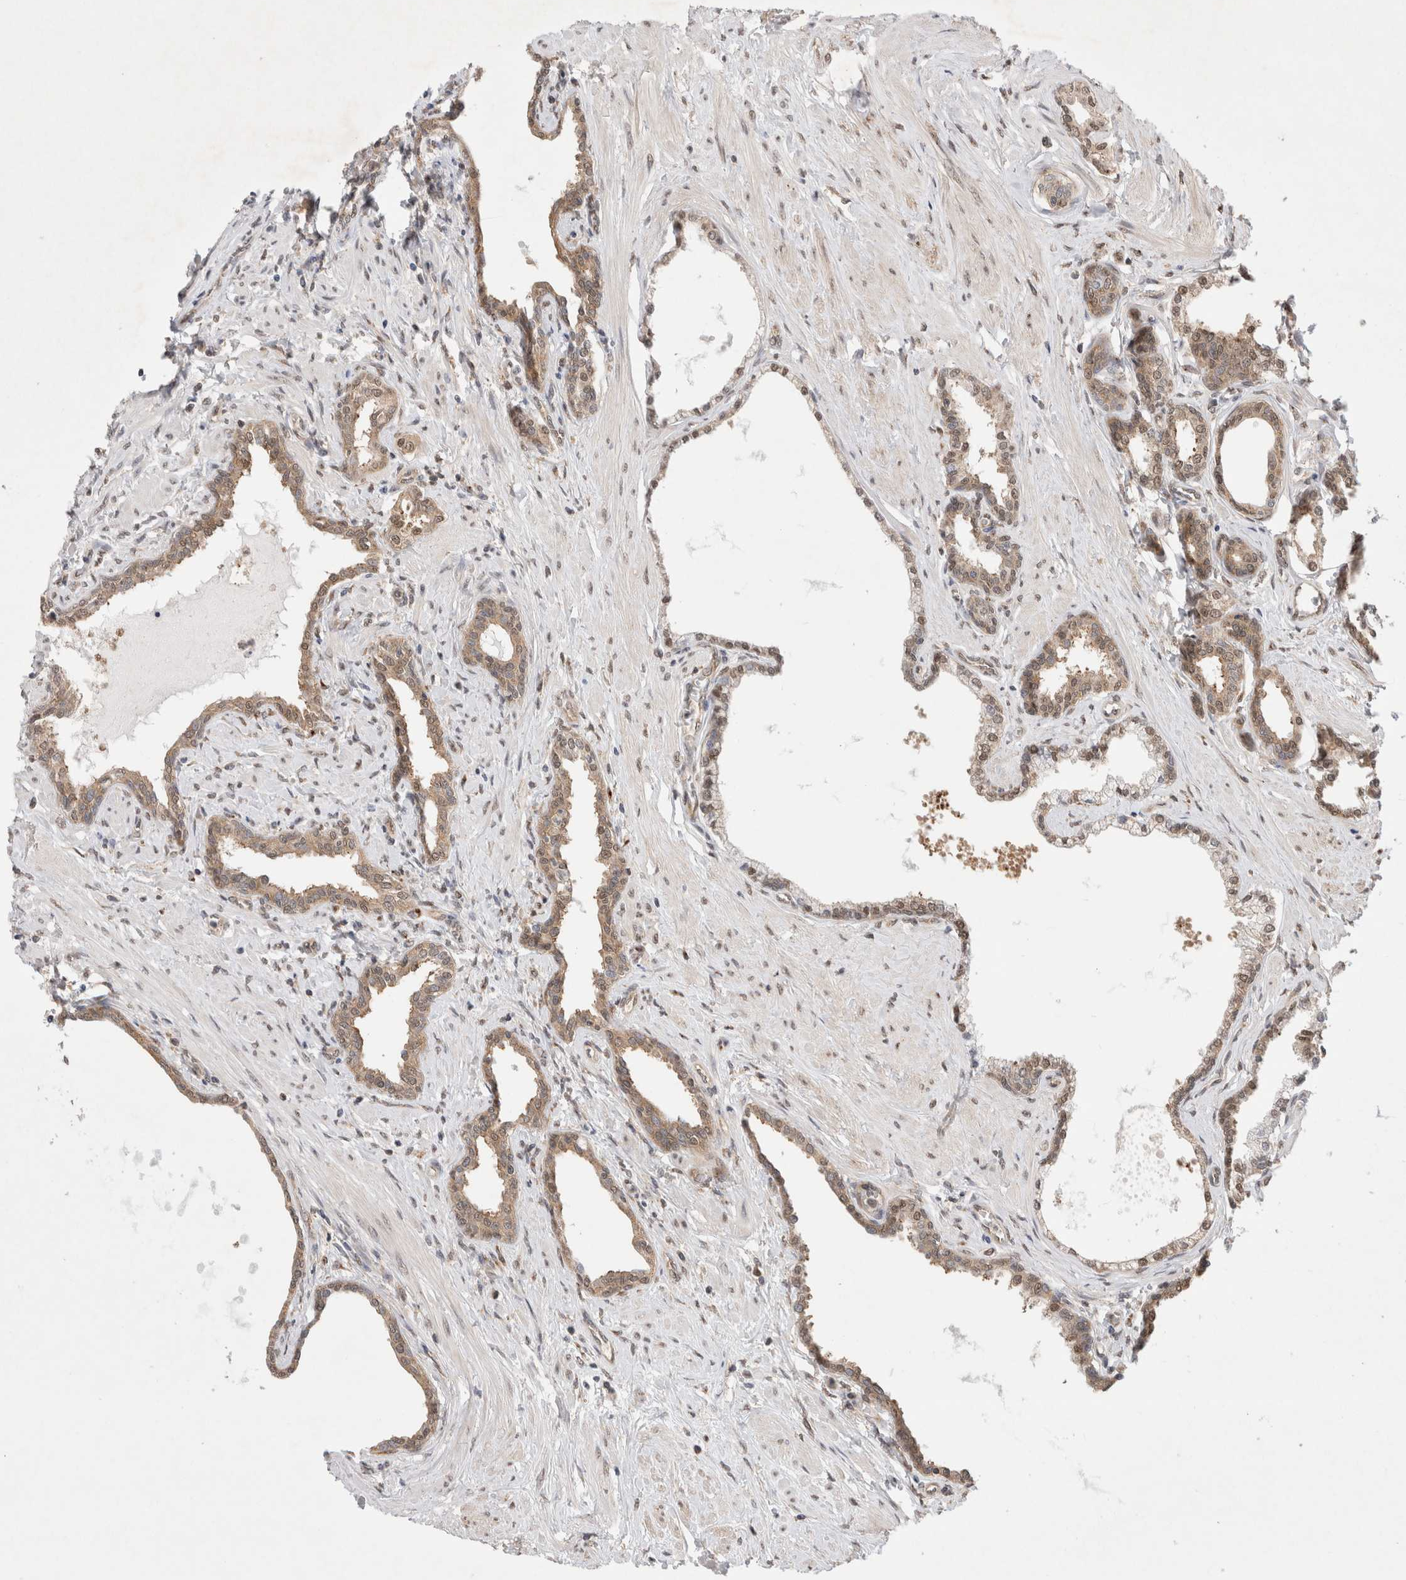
{"staining": {"intensity": "moderate", "quantity": ">75%", "location": "cytoplasmic/membranous"}, "tissue": "prostate cancer", "cell_type": "Tumor cells", "image_type": "cancer", "snomed": [{"axis": "morphology", "description": "Adenocarcinoma, High grade"}, {"axis": "topography", "description": "Prostate"}], "caption": "Tumor cells exhibit medium levels of moderate cytoplasmic/membranous staining in approximately >75% of cells in human prostate cancer (high-grade adenocarcinoma).", "gene": "WIPF2", "patient": {"sex": "male", "age": 52}}